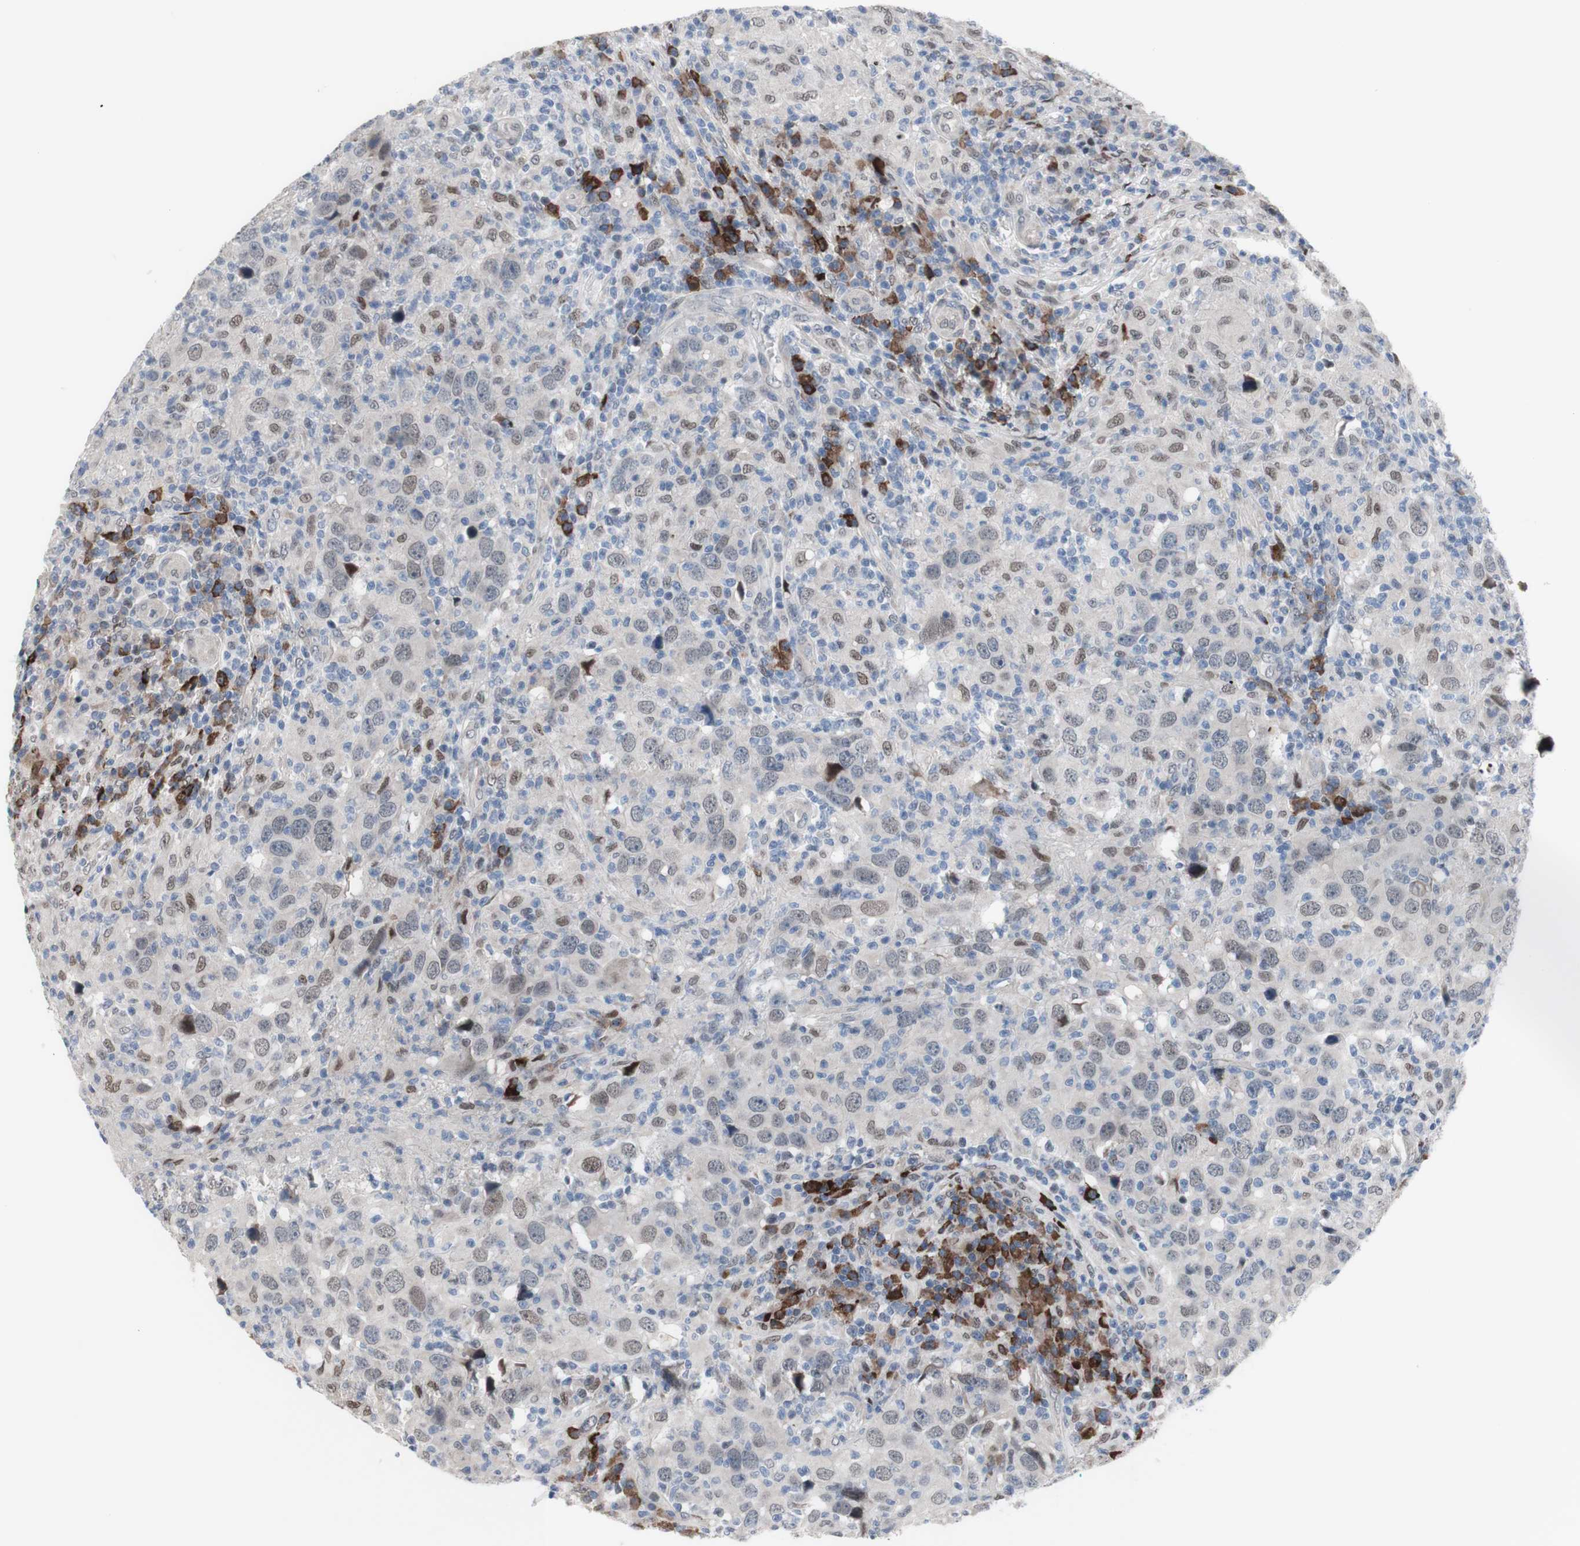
{"staining": {"intensity": "weak", "quantity": "<25%", "location": "nuclear"}, "tissue": "head and neck cancer", "cell_type": "Tumor cells", "image_type": "cancer", "snomed": [{"axis": "morphology", "description": "Adenocarcinoma, NOS"}, {"axis": "topography", "description": "Salivary gland"}, {"axis": "topography", "description": "Head-Neck"}], "caption": "Tumor cells show no significant protein positivity in head and neck cancer (adenocarcinoma).", "gene": "PHTF2", "patient": {"sex": "female", "age": 65}}